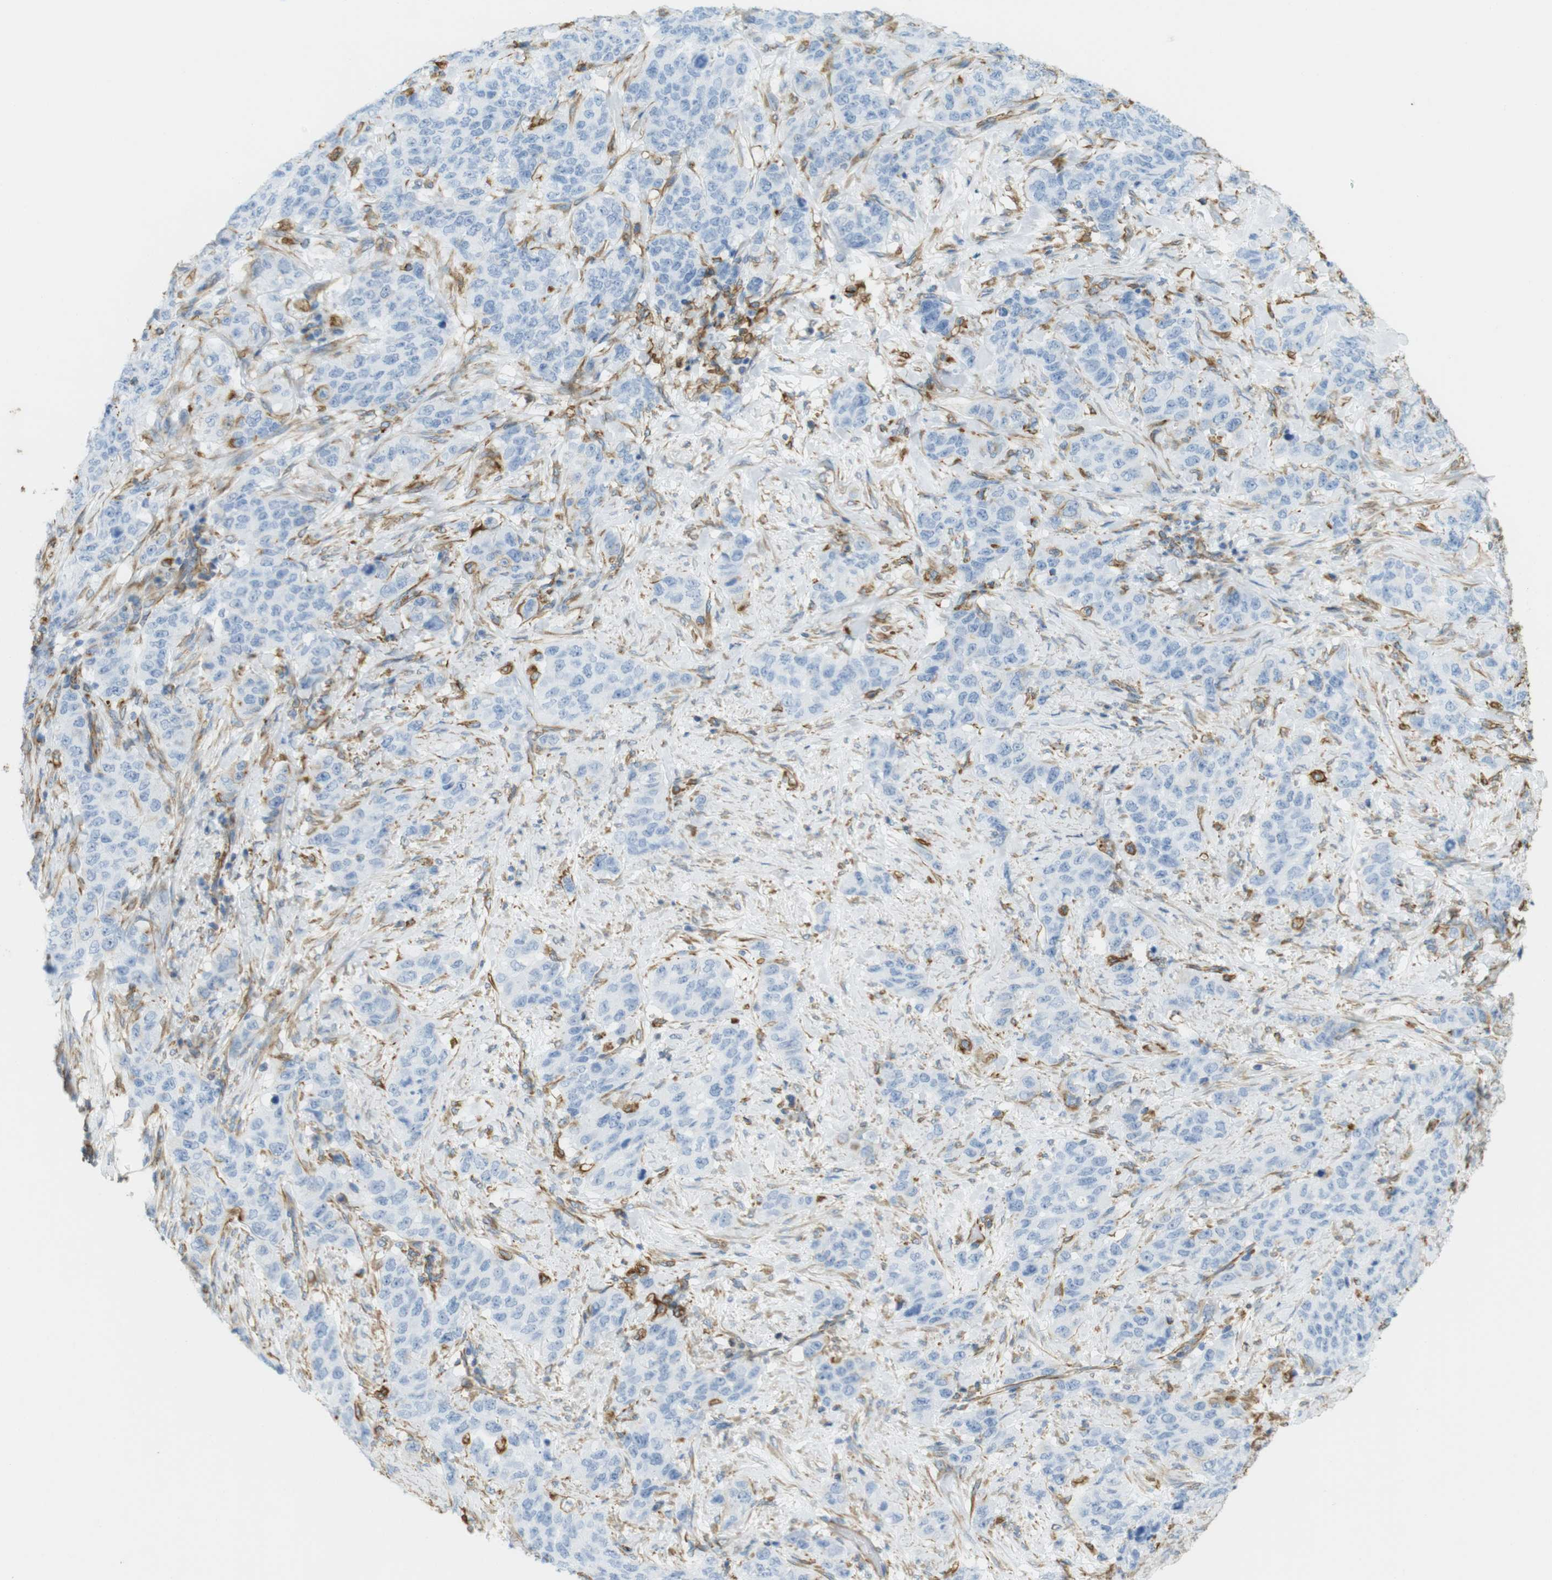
{"staining": {"intensity": "negative", "quantity": "none", "location": "none"}, "tissue": "stomach cancer", "cell_type": "Tumor cells", "image_type": "cancer", "snomed": [{"axis": "morphology", "description": "Adenocarcinoma, NOS"}, {"axis": "topography", "description": "Stomach"}], "caption": "Tumor cells are negative for brown protein staining in stomach cancer. (DAB (3,3'-diaminobenzidine) IHC with hematoxylin counter stain).", "gene": "MS4A10", "patient": {"sex": "male", "age": 48}}